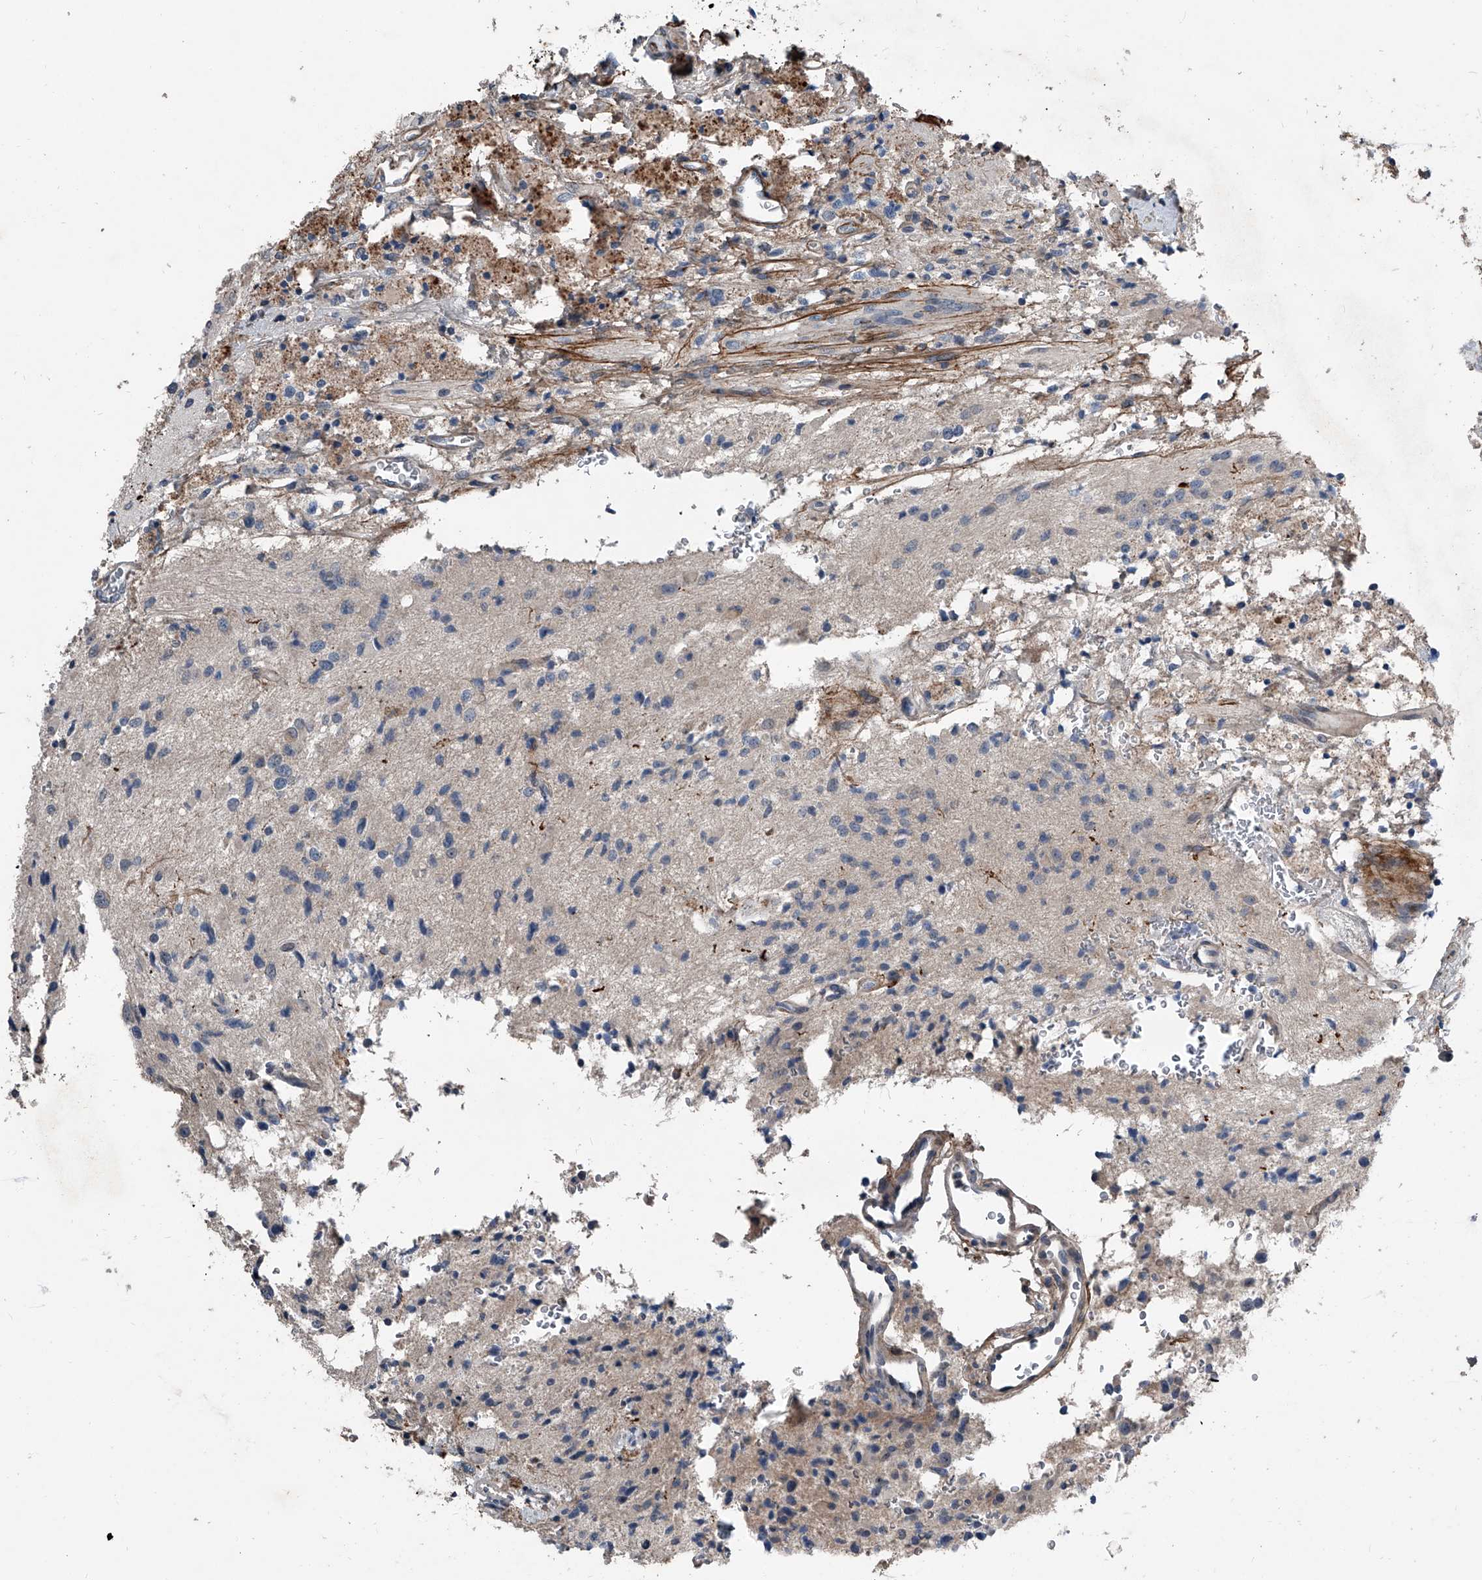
{"staining": {"intensity": "negative", "quantity": "none", "location": "none"}, "tissue": "glioma", "cell_type": "Tumor cells", "image_type": "cancer", "snomed": [{"axis": "morphology", "description": "Glioma, malignant, High grade"}, {"axis": "topography", "description": "Brain"}], "caption": "This photomicrograph is of malignant glioma (high-grade) stained with IHC to label a protein in brown with the nuclei are counter-stained blue. There is no staining in tumor cells. Brightfield microscopy of immunohistochemistry (IHC) stained with DAB (3,3'-diaminobenzidine) (brown) and hematoxylin (blue), captured at high magnification.", "gene": "PHACTR1", "patient": {"sex": "male", "age": 34}}